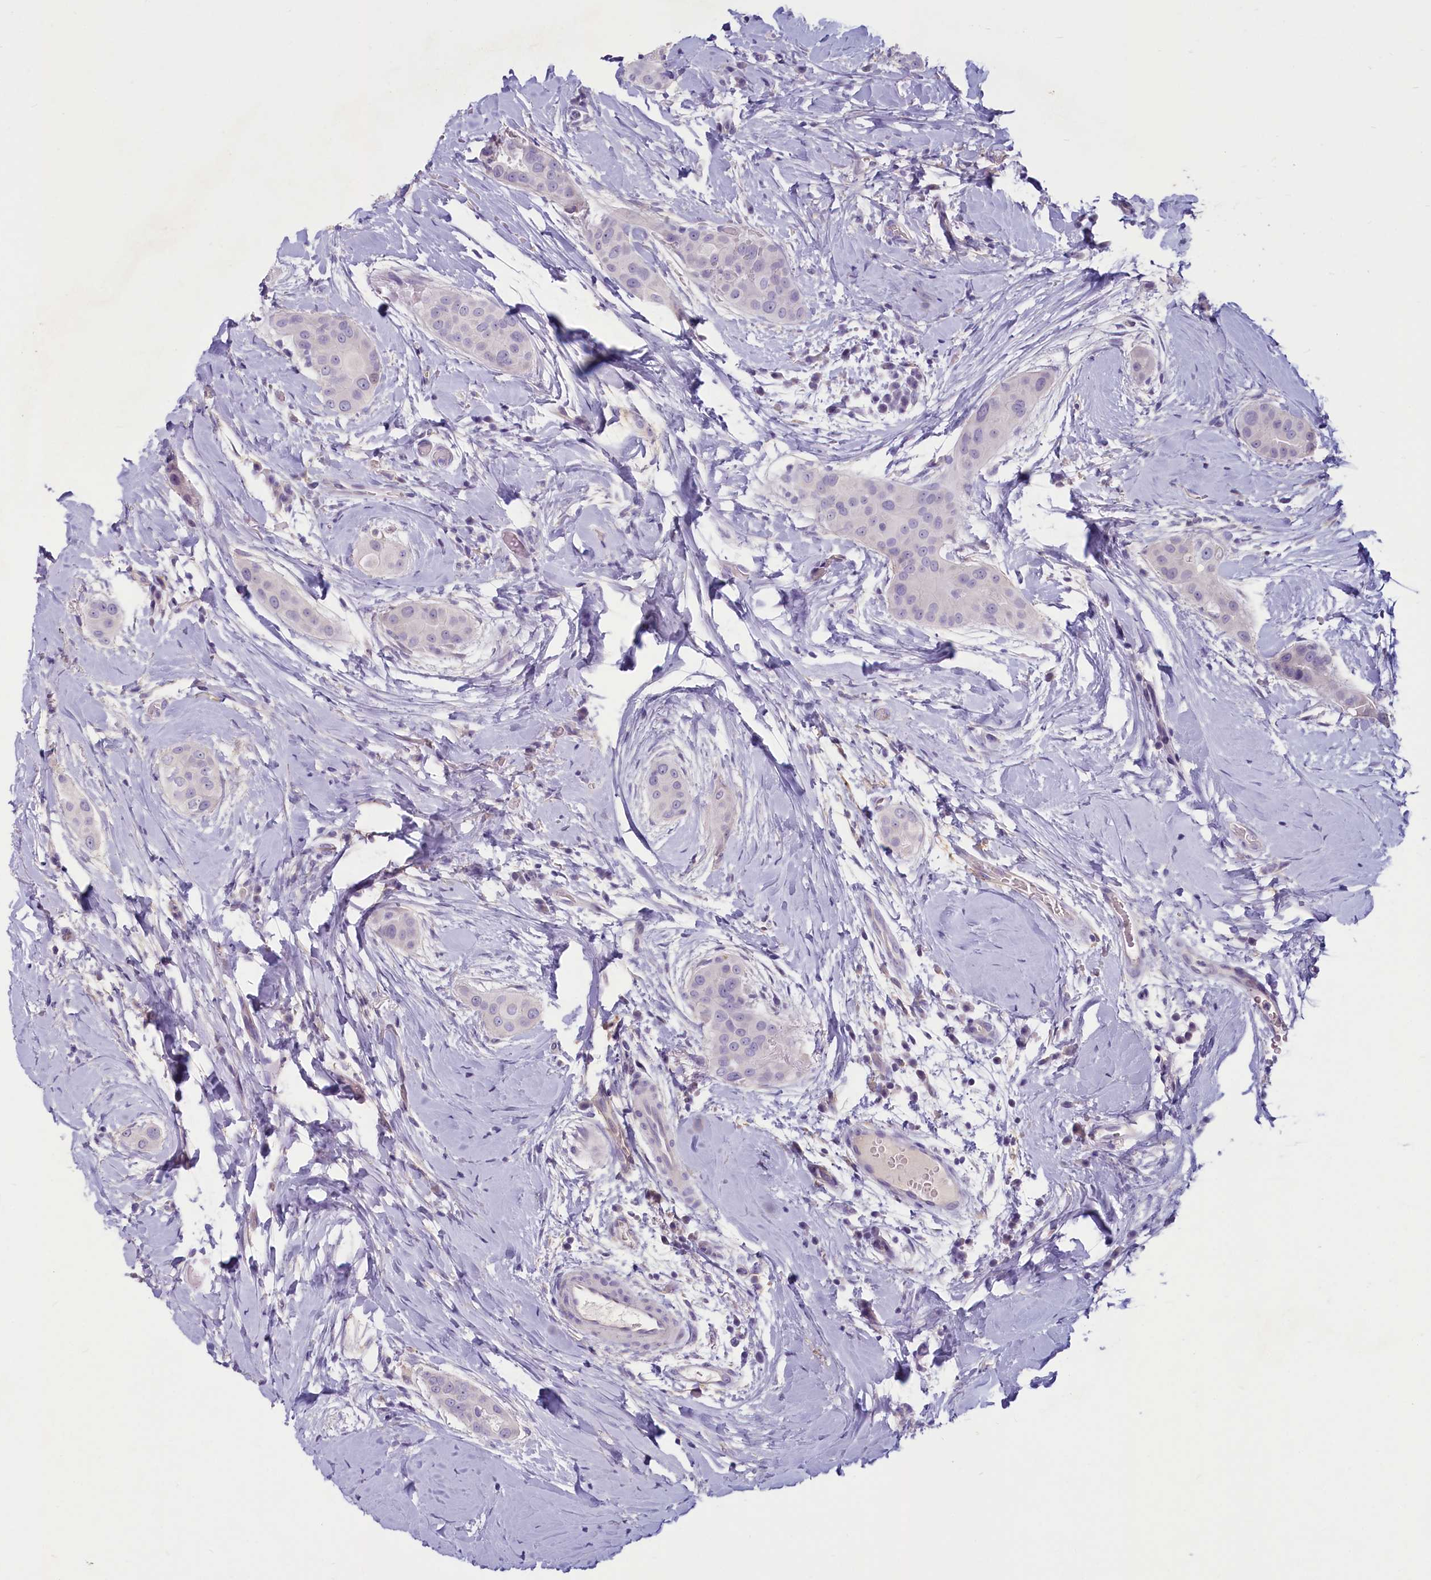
{"staining": {"intensity": "negative", "quantity": "none", "location": "none"}, "tissue": "thyroid cancer", "cell_type": "Tumor cells", "image_type": "cancer", "snomed": [{"axis": "morphology", "description": "Papillary adenocarcinoma, NOS"}, {"axis": "topography", "description": "Thyroid gland"}], "caption": "Tumor cells are negative for protein expression in human papillary adenocarcinoma (thyroid).", "gene": "PROCR", "patient": {"sex": "male", "age": 33}}